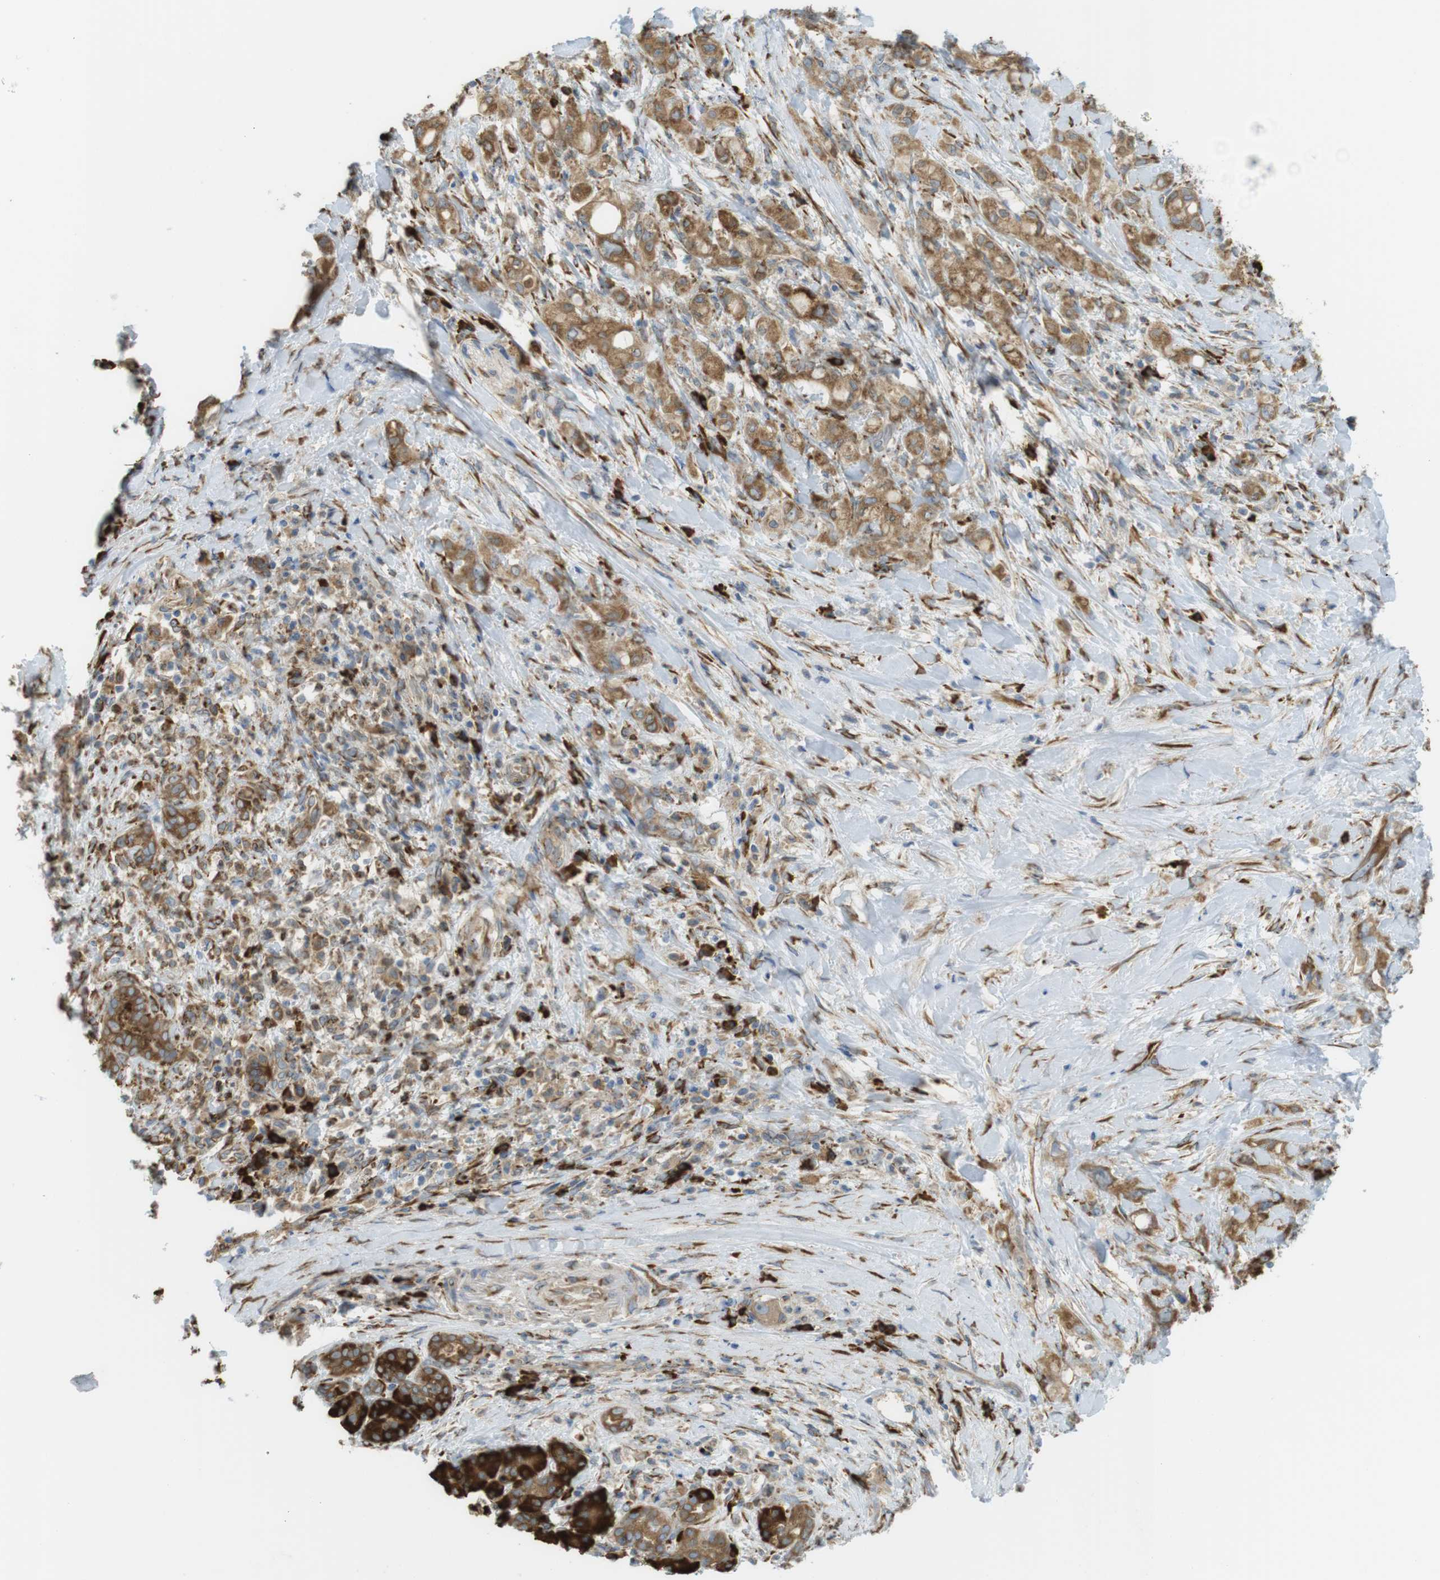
{"staining": {"intensity": "moderate", "quantity": ">75%", "location": "cytoplasmic/membranous"}, "tissue": "pancreatic cancer", "cell_type": "Tumor cells", "image_type": "cancer", "snomed": [{"axis": "morphology", "description": "Adenocarcinoma, NOS"}, {"axis": "topography", "description": "Pancreas"}], "caption": "Pancreatic cancer stained with IHC shows moderate cytoplasmic/membranous staining in approximately >75% of tumor cells. (DAB (3,3'-diaminobenzidine) IHC, brown staining for protein, blue staining for nuclei).", "gene": "MBOAT2", "patient": {"sex": "female", "age": 56}}